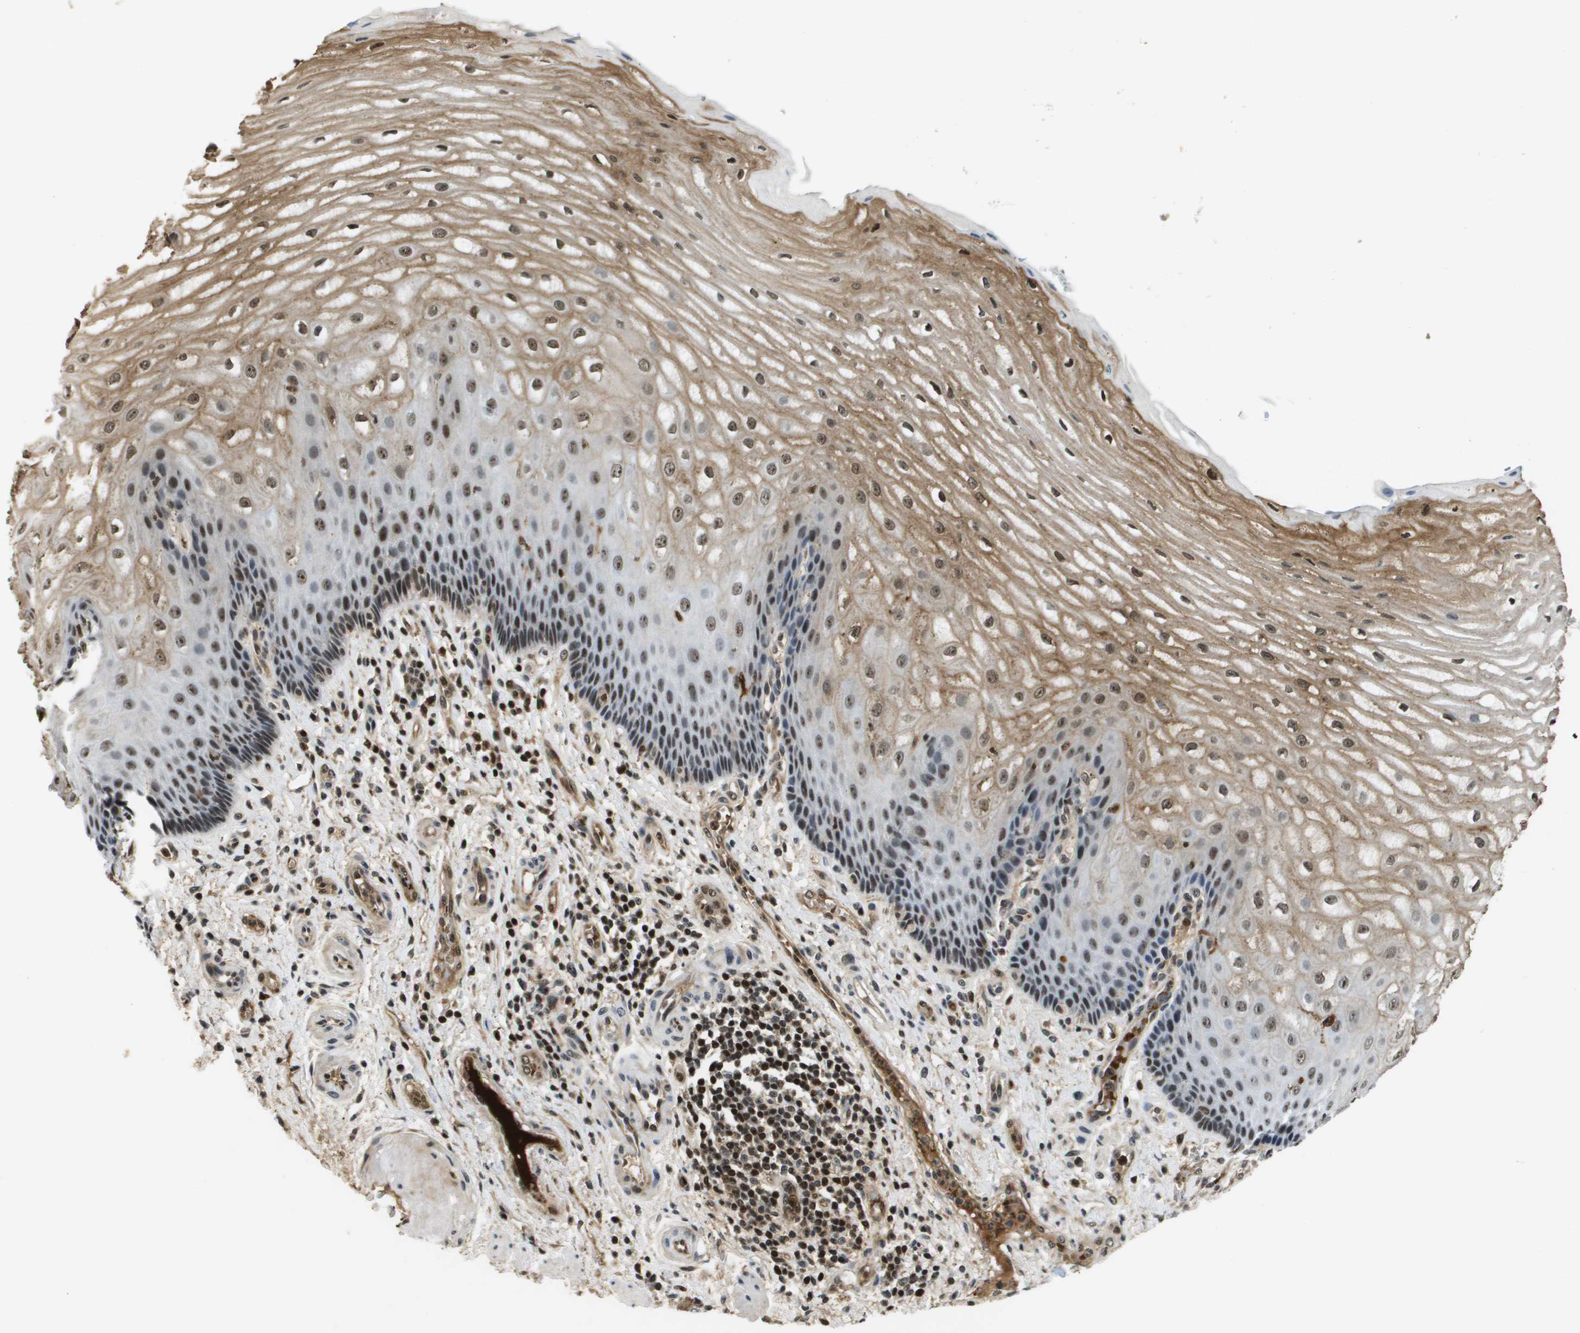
{"staining": {"intensity": "strong", "quantity": "25%-75%", "location": "cytoplasmic/membranous,nuclear"}, "tissue": "esophagus", "cell_type": "Squamous epithelial cells", "image_type": "normal", "snomed": [{"axis": "morphology", "description": "Normal tissue, NOS"}, {"axis": "topography", "description": "Esophagus"}], "caption": "An immunohistochemistry image of unremarkable tissue is shown. Protein staining in brown shows strong cytoplasmic/membranous,nuclear positivity in esophagus within squamous epithelial cells.", "gene": "EP400", "patient": {"sex": "male", "age": 54}}